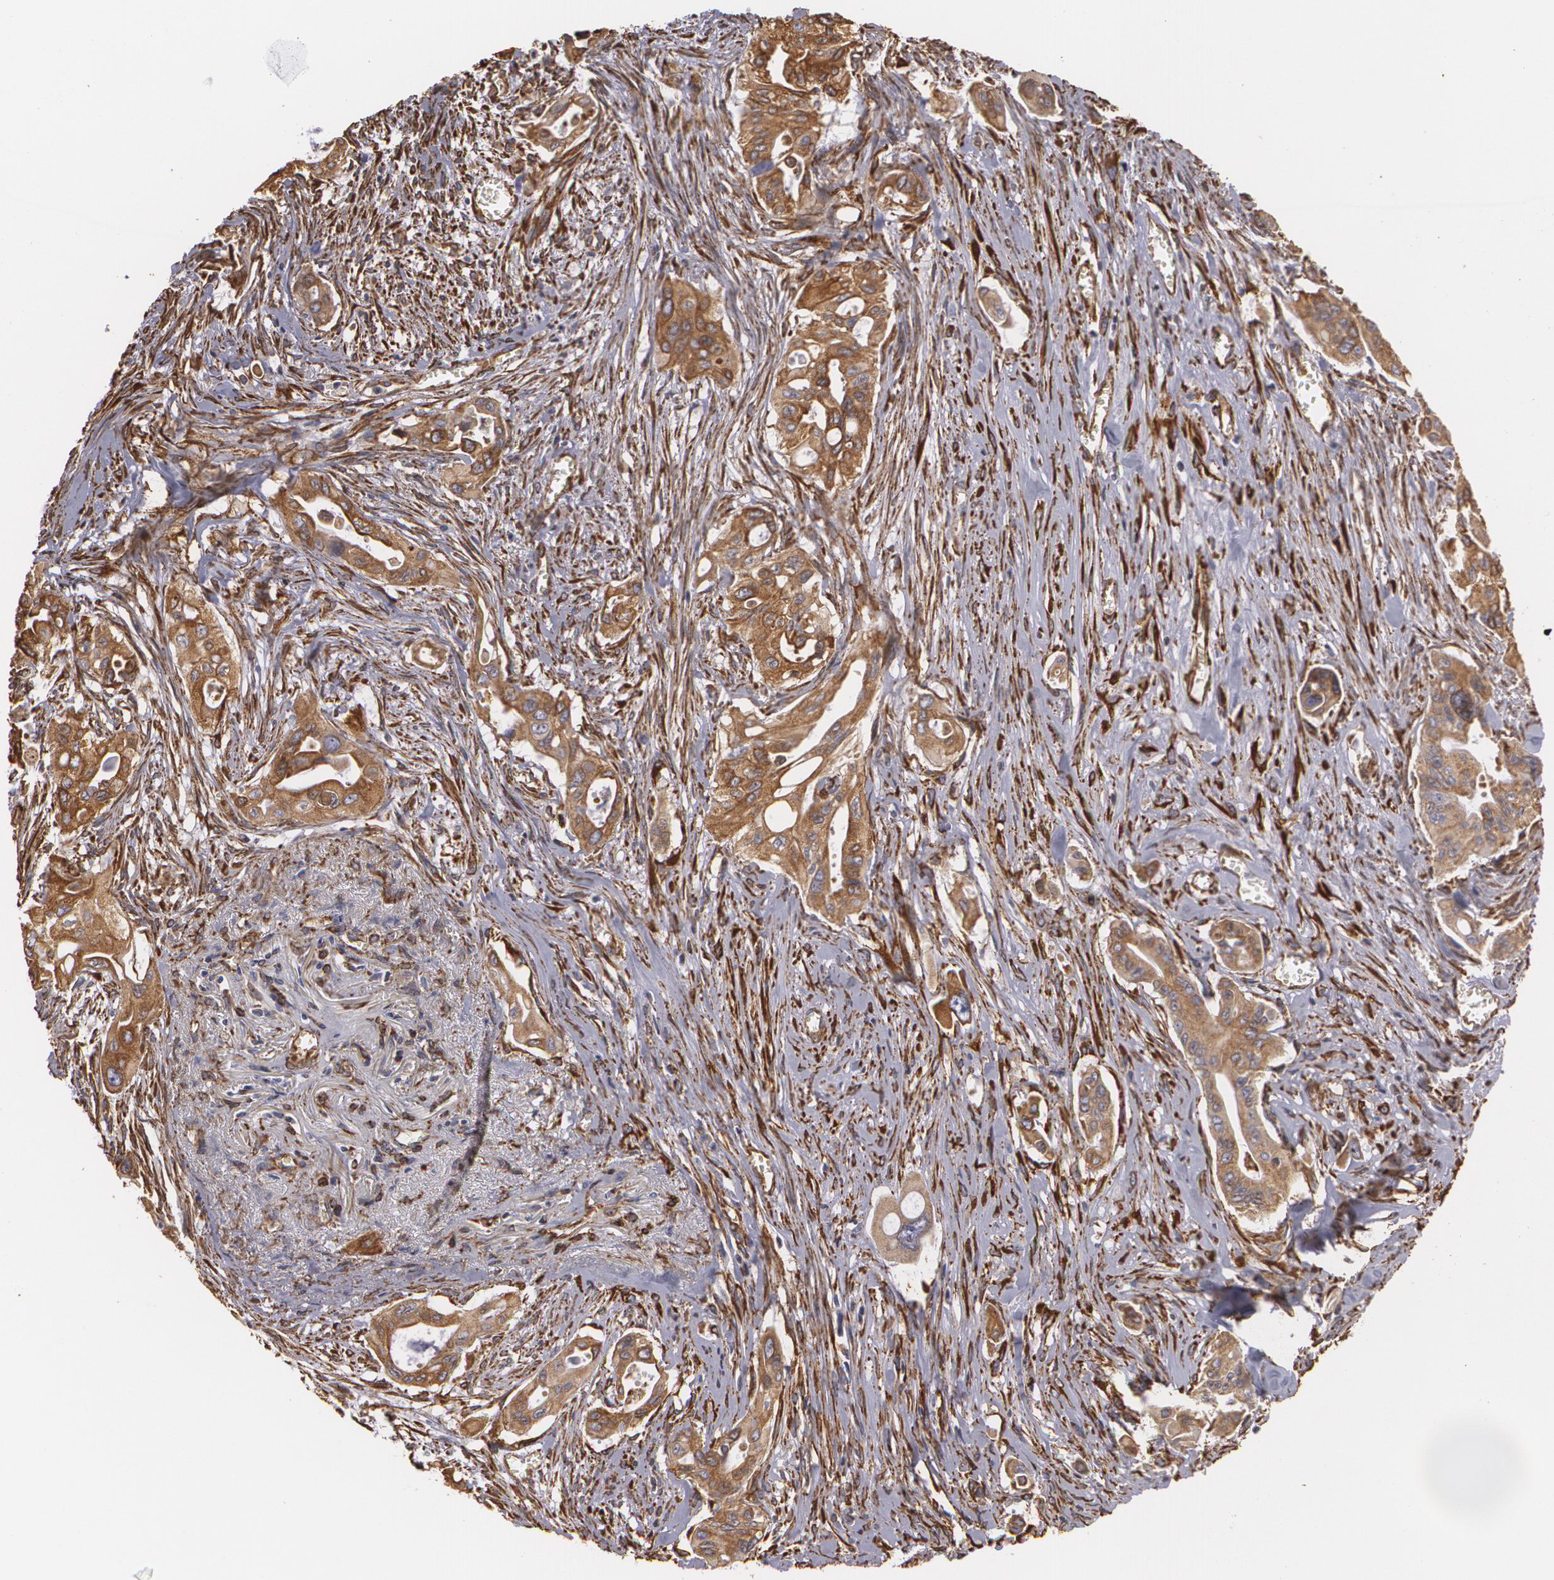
{"staining": {"intensity": "moderate", "quantity": ">75%", "location": "cytoplasmic/membranous"}, "tissue": "pancreatic cancer", "cell_type": "Tumor cells", "image_type": "cancer", "snomed": [{"axis": "morphology", "description": "Adenocarcinoma, NOS"}, {"axis": "topography", "description": "Pancreas"}], "caption": "The immunohistochemical stain highlights moderate cytoplasmic/membranous expression in tumor cells of pancreatic adenocarcinoma tissue. The protein is shown in brown color, while the nuclei are stained blue.", "gene": "CYB5R3", "patient": {"sex": "male", "age": 77}}